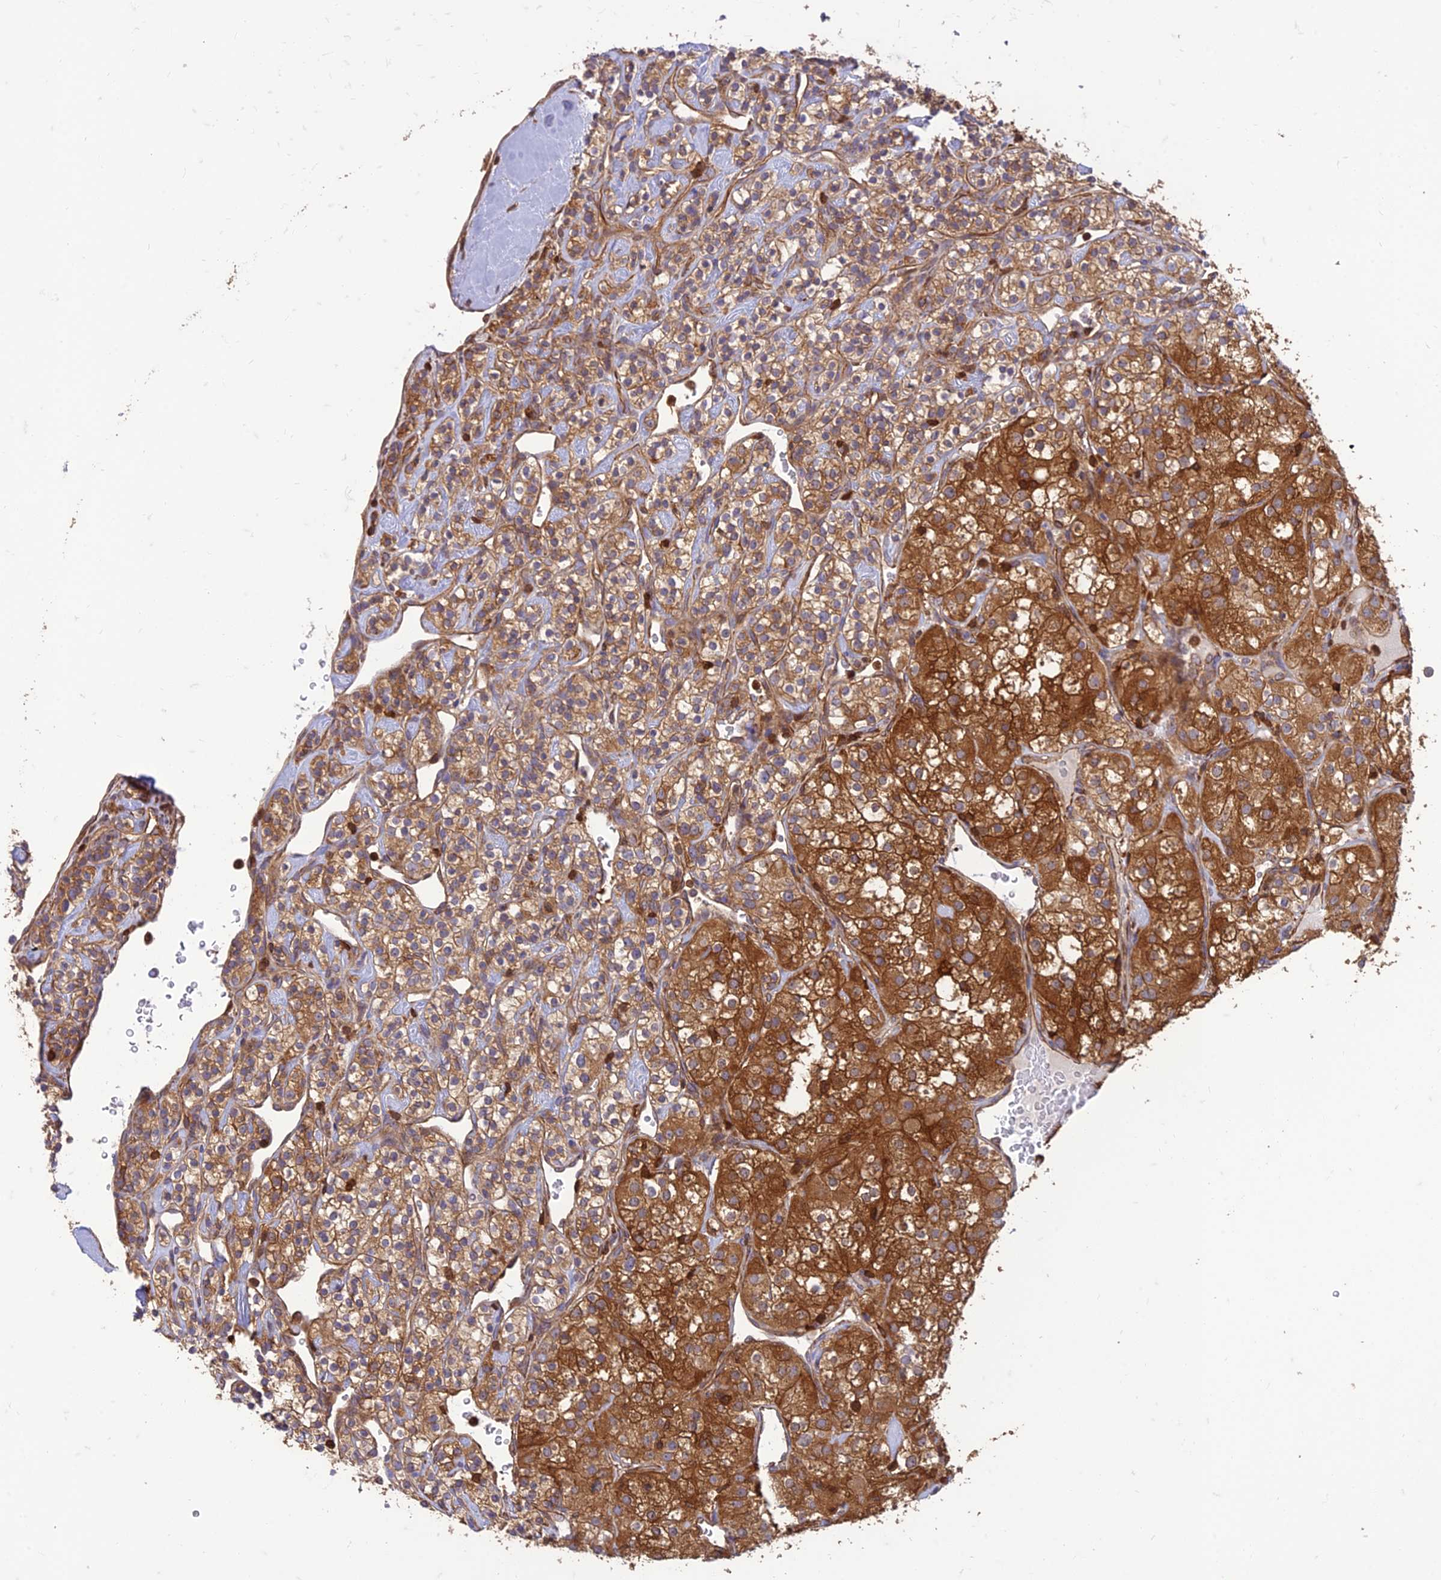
{"staining": {"intensity": "moderate", "quantity": ">75%", "location": "cytoplasmic/membranous"}, "tissue": "renal cancer", "cell_type": "Tumor cells", "image_type": "cancer", "snomed": [{"axis": "morphology", "description": "Adenocarcinoma, NOS"}, {"axis": "topography", "description": "Kidney"}], "caption": "Adenocarcinoma (renal) was stained to show a protein in brown. There is medium levels of moderate cytoplasmic/membranous expression in about >75% of tumor cells.", "gene": "HPSE2", "patient": {"sex": "male", "age": 77}}